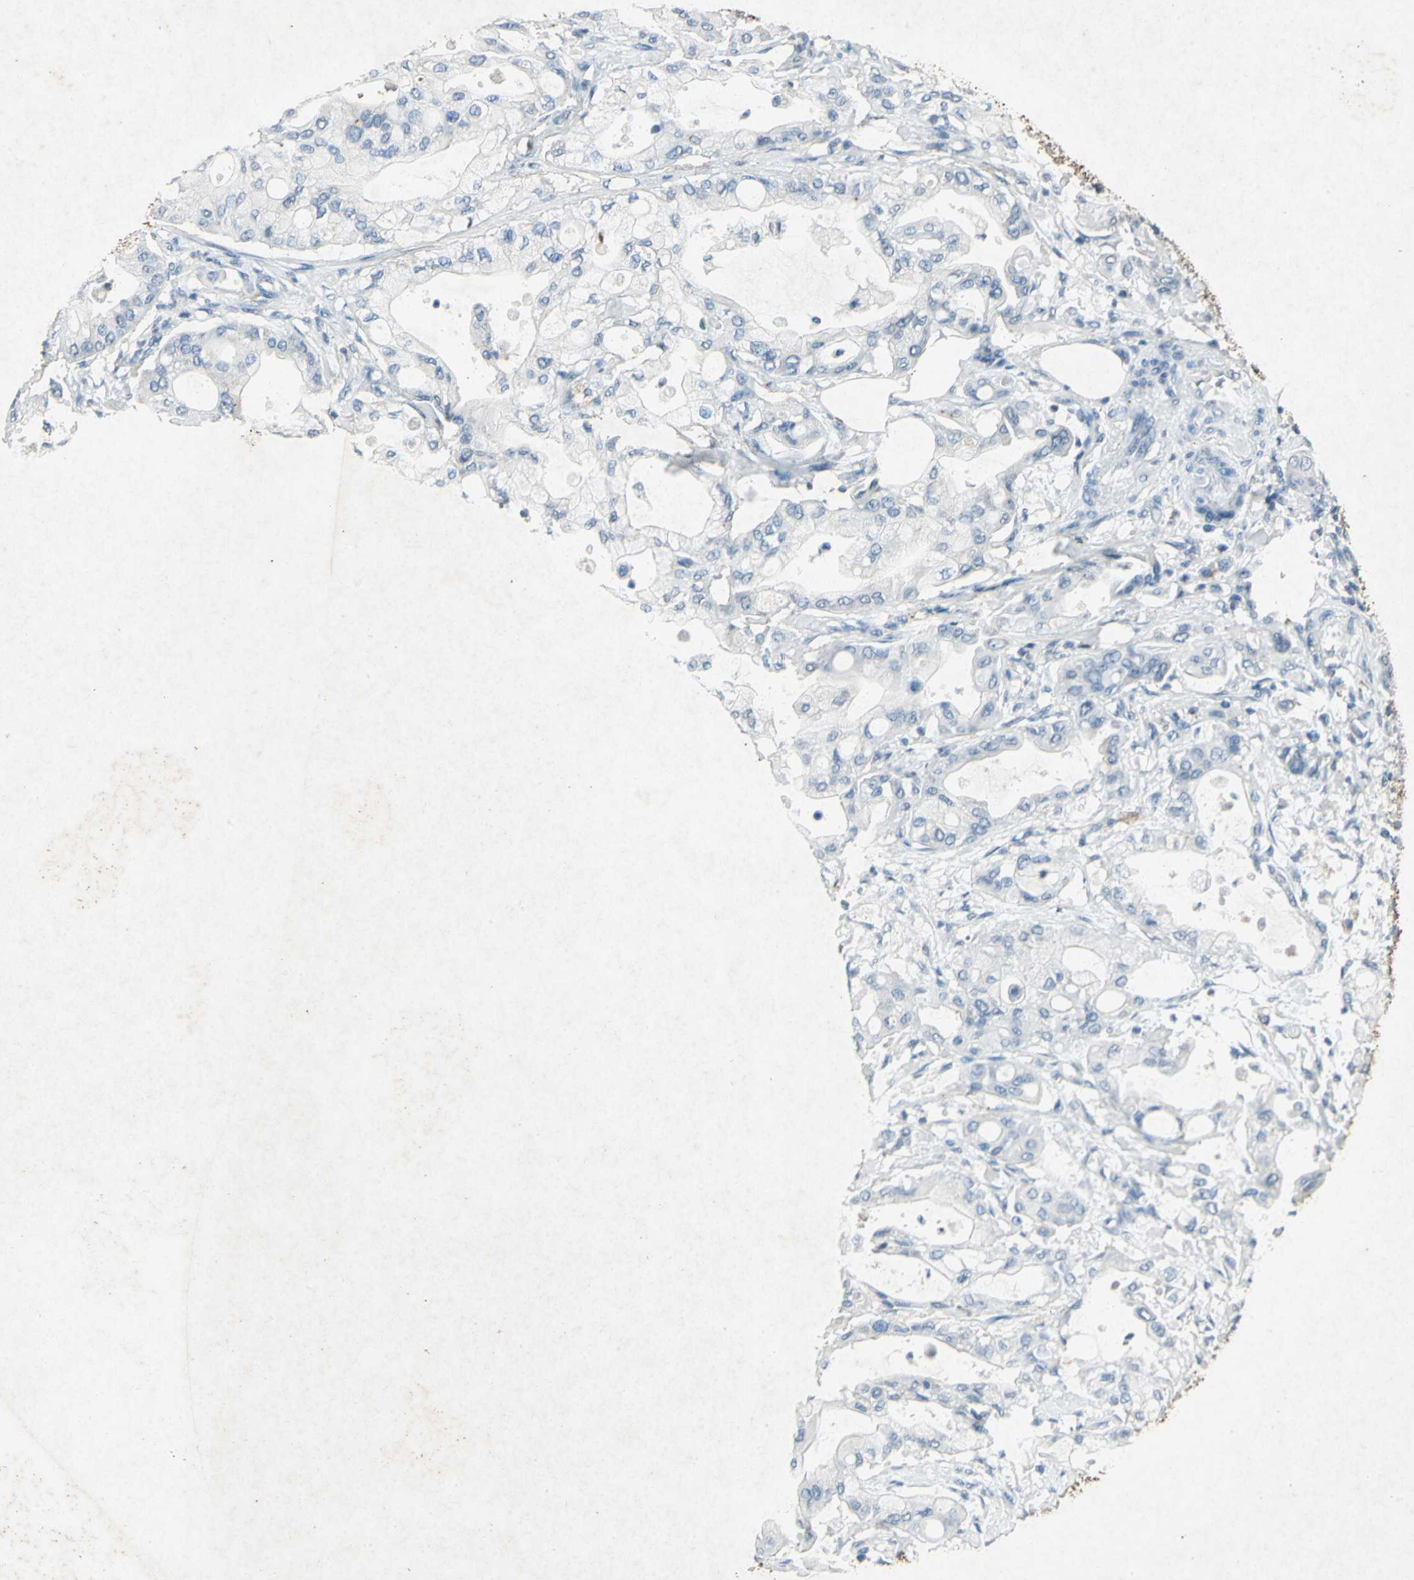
{"staining": {"intensity": "negative", "quantity": "none", "location": "none"}, "tissue": "pancreatic cancer", "cell_type": "Tumor cells", "image_type": "cancer", "snomed": [{"axis": "morphology", "description": "Adenocarcinoma, NOS"}, {"axis": "morphology", "description": "Adenocarcinoma, metastatic, NOS"}, {"axis": "topography", "description": "Lymph node"}, {"axis": "topography", "description": "Pancreas"}, {"axis": "topography", "description": "Duodenum"}], "caption": "The micrograph reveals no significant expression in tumor cells of pancreatic metastatic adenocarcinoma. (DAB immunohistochemistry (IHC) visualized using brightfield microscopy, high magnification).", "gene": "CAMK2B", "patient": {"sex": "female", "age": 64}}